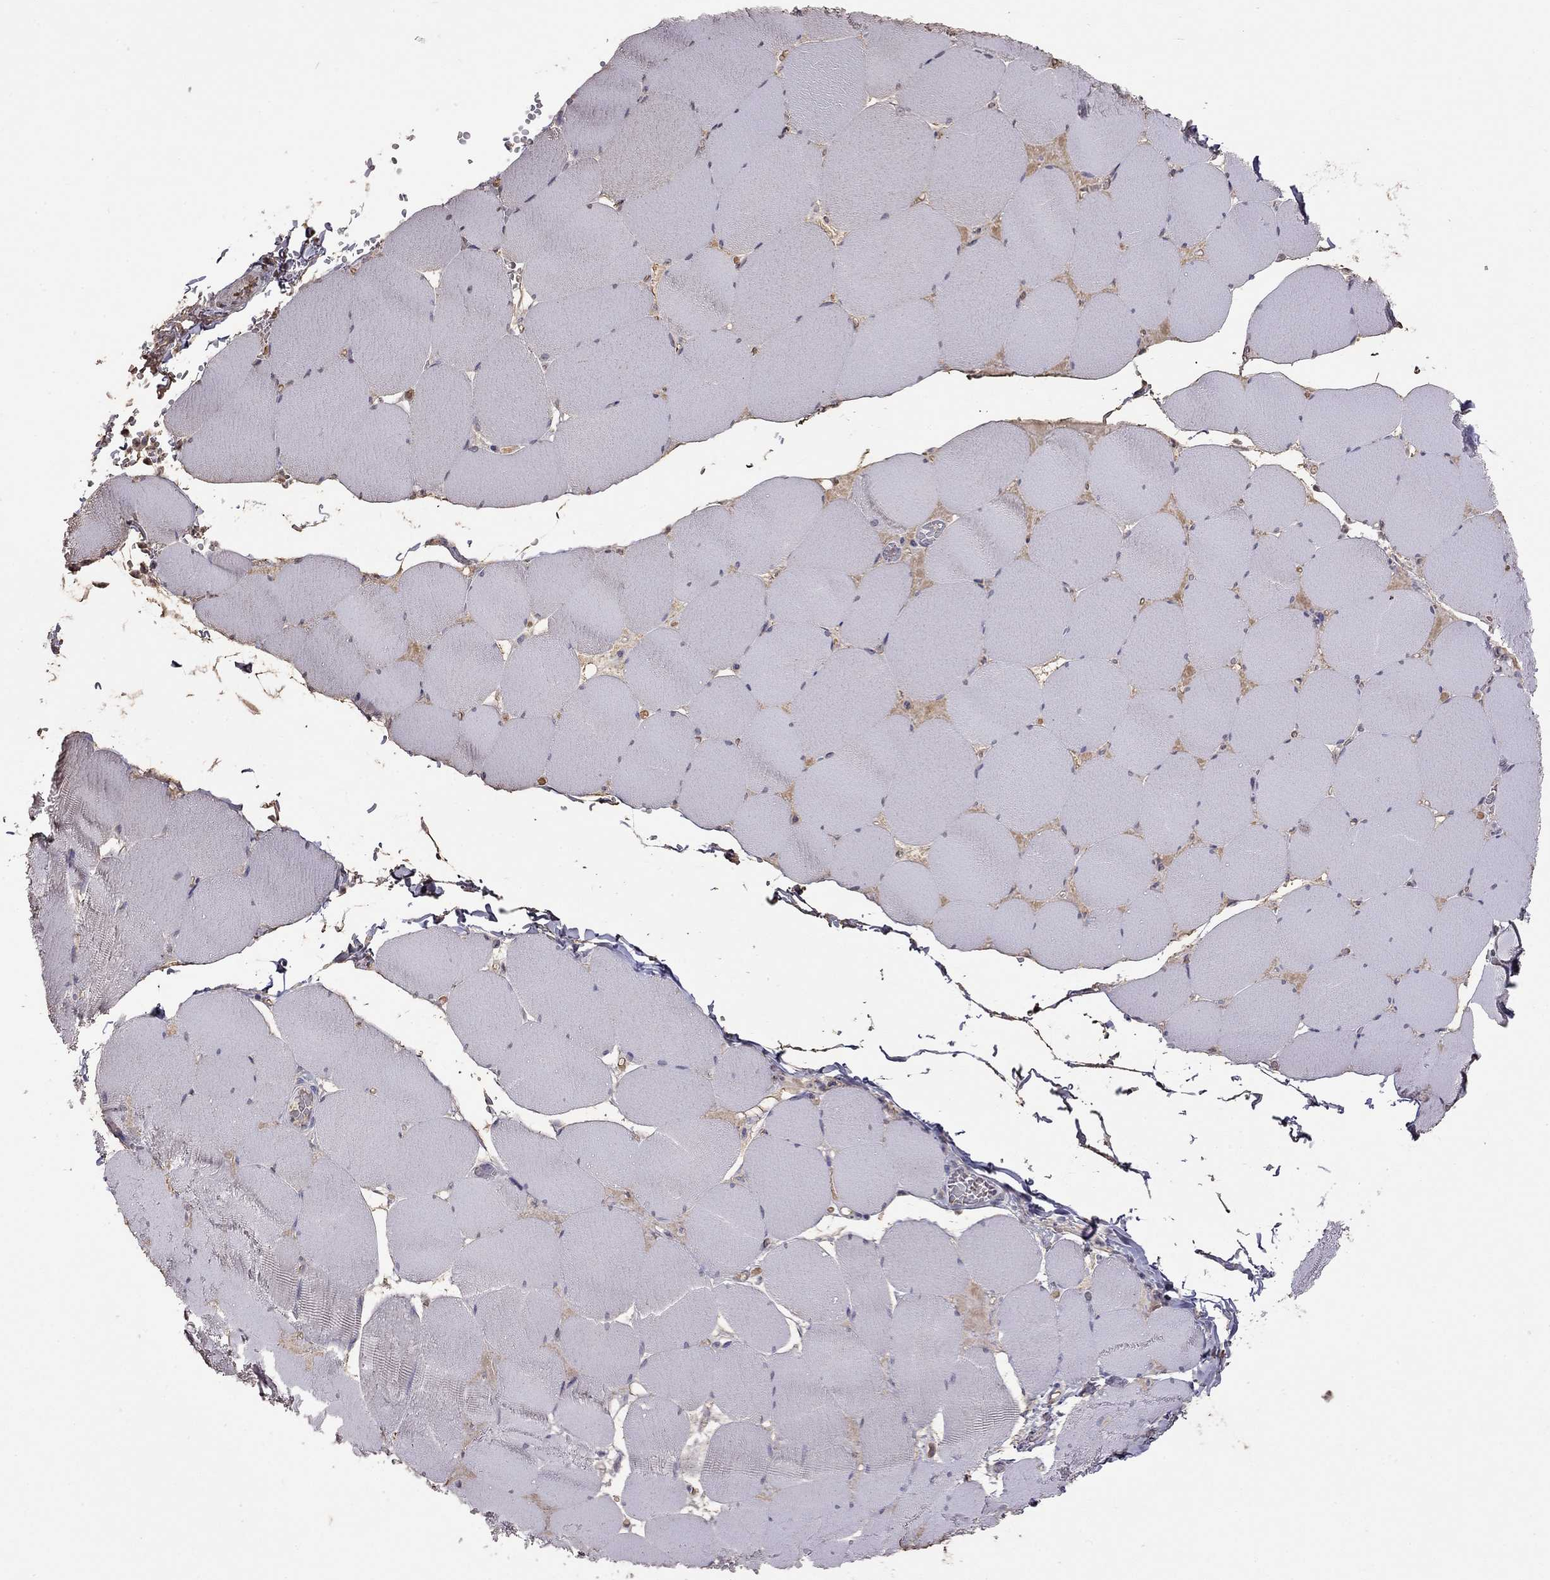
{"staining": {"intensity": "negative", "quantity": "none", "location": "none"}, "tissue": "skeletal muscle", "cell_type": "Myocytes", "image_type": "normal", "snomed": [{"axis": "morphology", "description": "Normal tissue, NOS"}, {"axis": "morphology", "description": "Malignant melanoma, Metastatic site"}, {"axis": "topography", "description": "Skeletal muscle"}], "caption": "Skeletal muscle stained for a protein using immunohistochemistry (IHC) demonstrates no positivity myocytes.", "gene": "SUN3", "patient": {"sex": "male", "age": 50}}